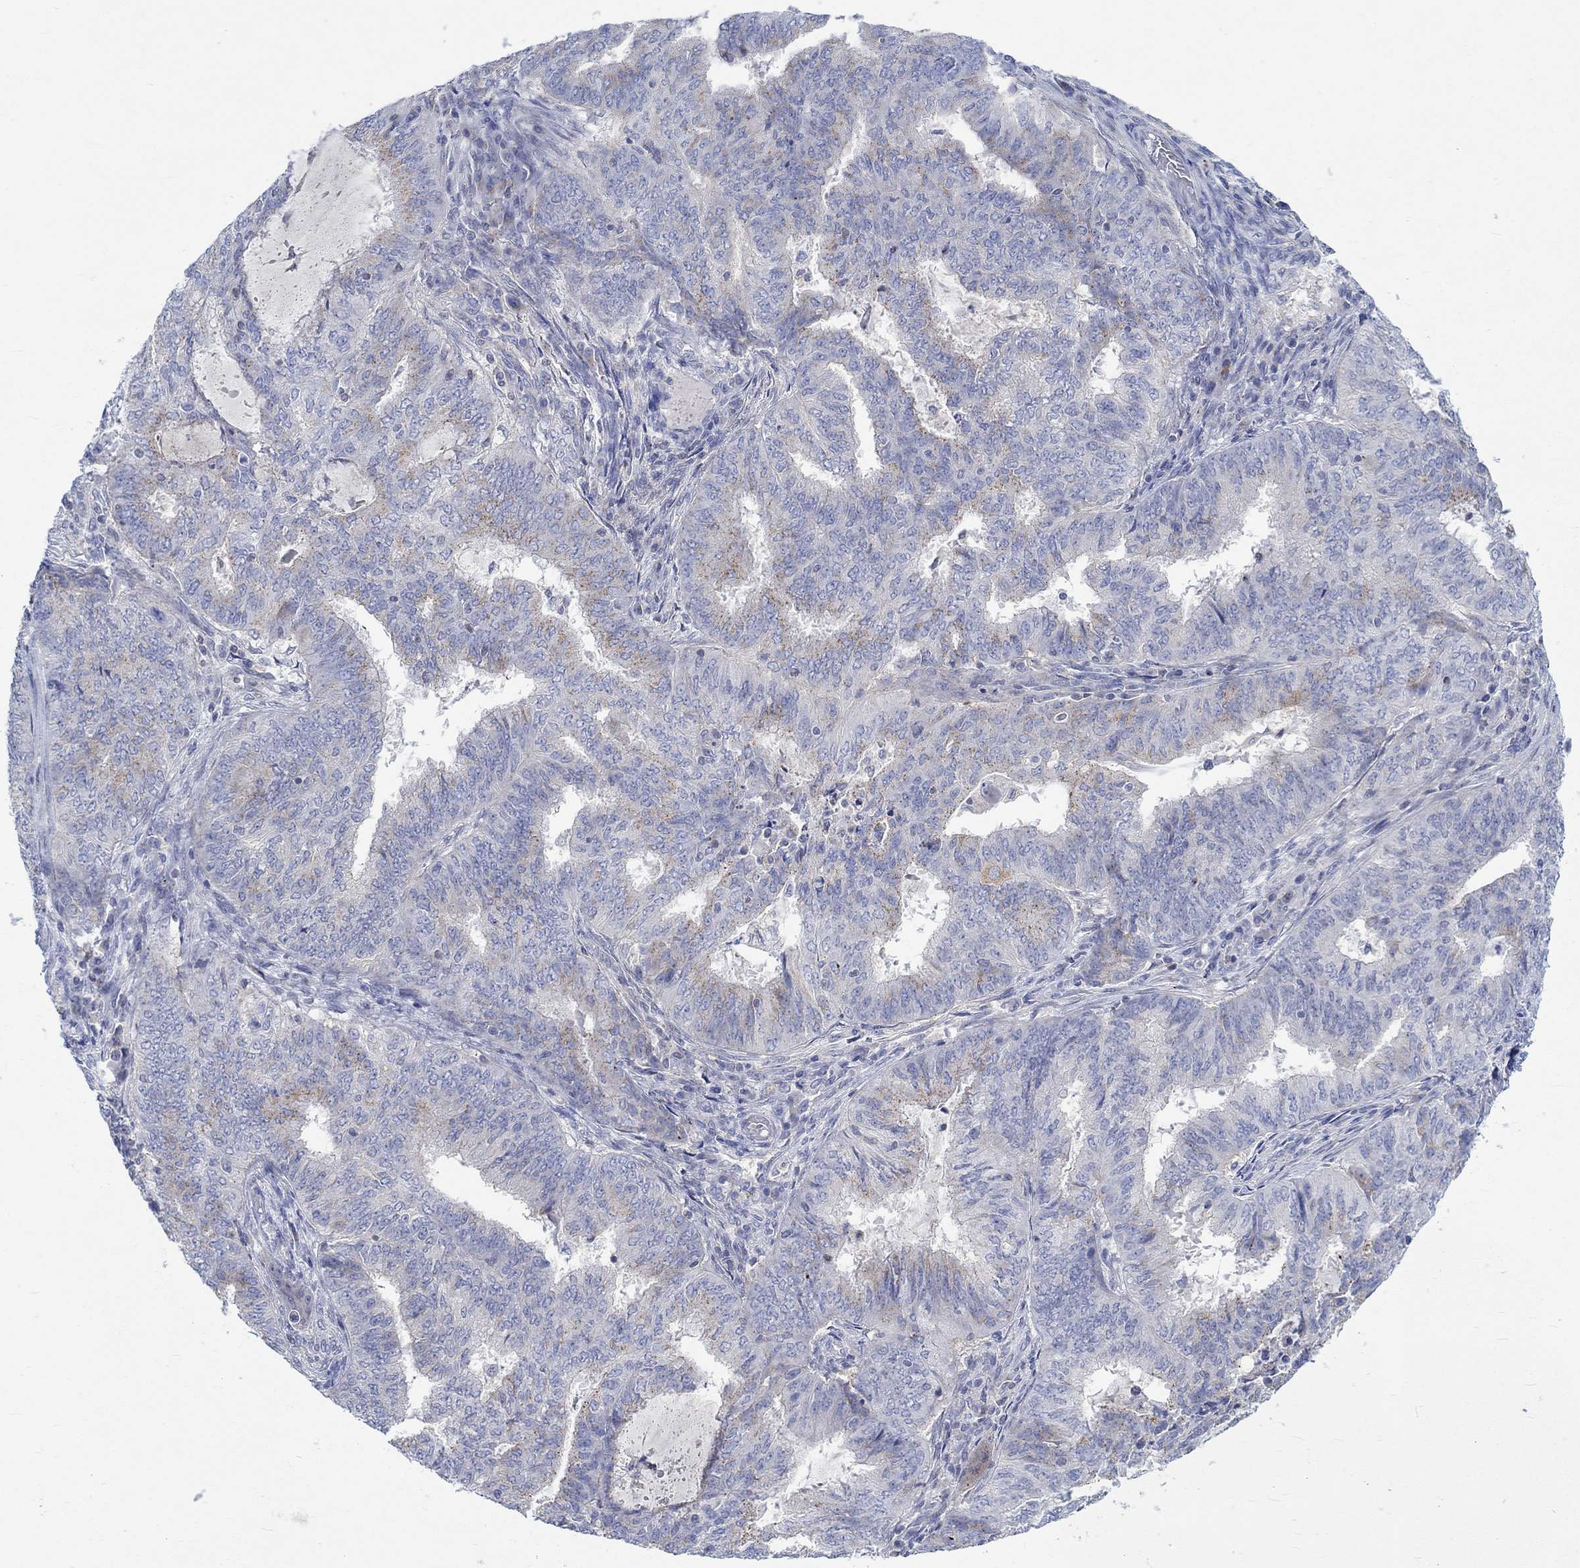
{"staining": {"intensity": "weak", "quantity": "25%-75%", "location": "cytoplasmic/membranous"}, "tissue": "endometrial cancer", "cell_type": "Tumor cells", "image_type": "cancer", "snomed": [{"axis": "morphology", "description": "Adenocarcinoma, NOS"}, {"axis": "topography", "description": "Endometrium"}], "caption": "The image reveals immunohistochemical staining of endometrial cancer (adenocarcinoma). There is weak cytoplasmic/membranous expression is present in approximately 25%-75% of tumor cells.", "gene": "NAV3", "patient": {"sex": "female", "age": 62}}